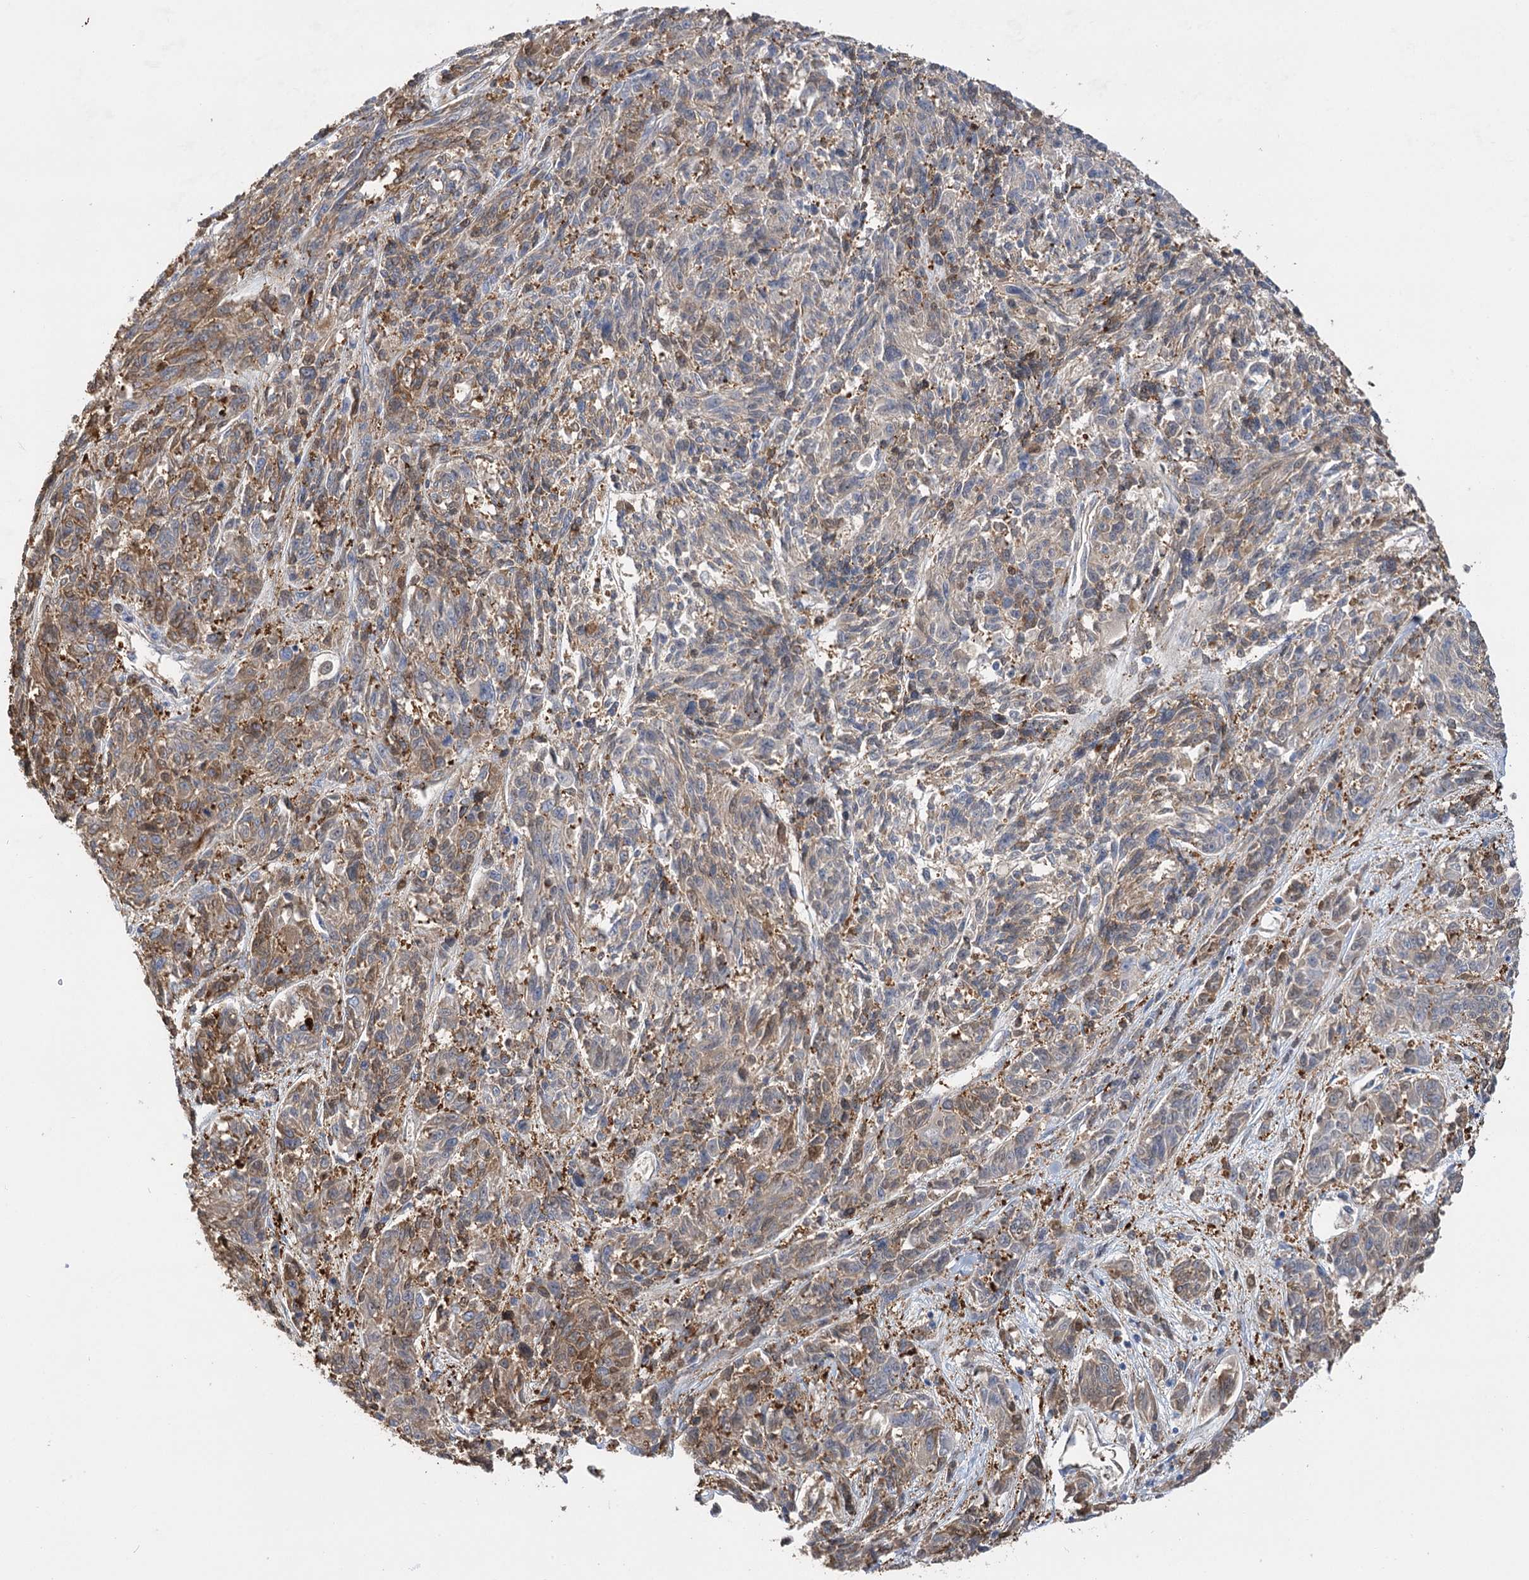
{"staining": {"intensity": "moderate", "quantity": "25%-75%", "location": "cytoplasmic/membranous"}, "tissue": "melanoma", "cell_type": "Tumor cells", "image_type": "cancer", "snomed": [{"axis": "morphology", "description": "Malignant melanoma, NOS"}, {"axis": "topography", "description": "Skin"}], "caption": "This image demonstrates immunohistochemistry (IHC) staining of human malignant melanoma, with medium moderate cytoplasmic/membranous expression in about 25%-75% of tumor cells.", "gene": "GUSB", "patient": {"sex": "male", "age": 53}}